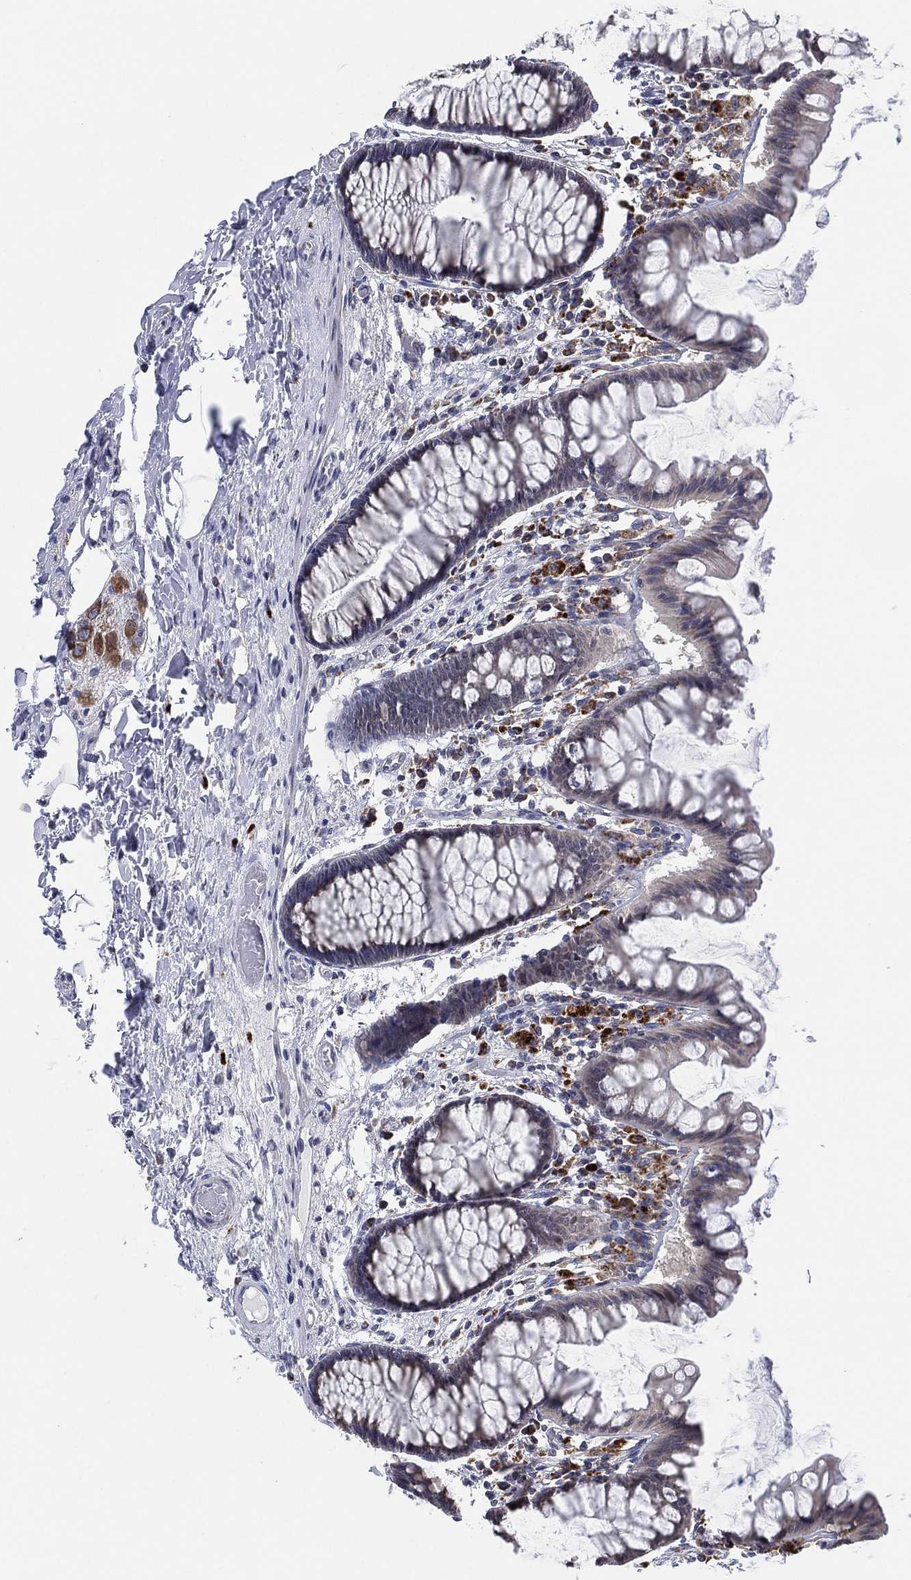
{"staining": {"intensity": "negative", "quantity": "none", "location": "none"}, "tissue": "colon", "cell_type": "Endothelial cells", "image_type": "normal", "snomed": [{"axis": "morphology", "description": "Normal tissue, NOS"}, {"axis": "topography", "description": "Colon"}], "caption": "DAB immunohistochemical staining of unremarkable colon displays no significant staining in endothelial cells. (DAB immunohistochemistry, high magnification).", "gene": "FAM104A", "patient": {"sex": "female", "age": 65}}